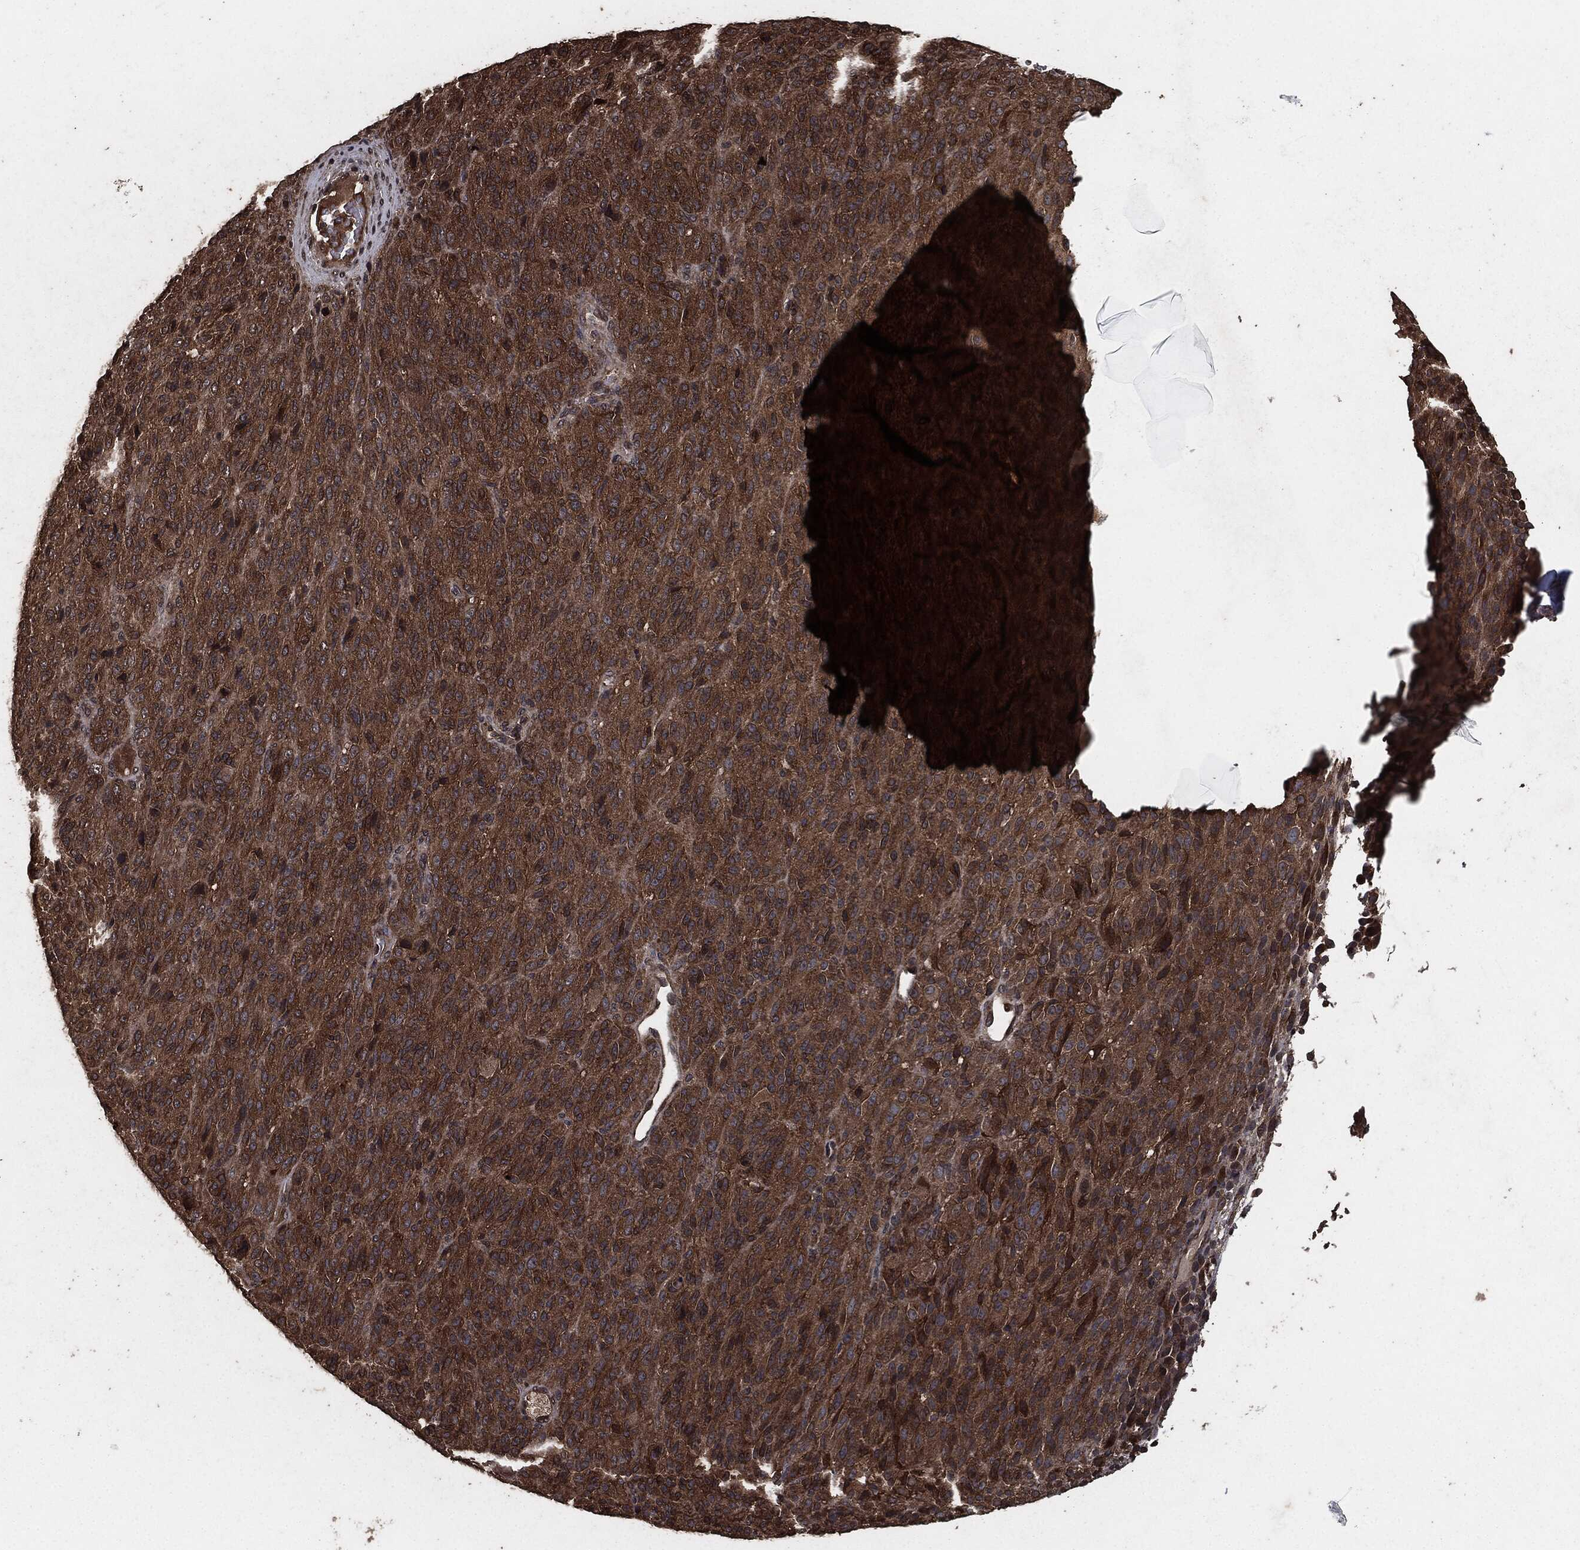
{"staining": {"intensity": "moderate", "quantity": ">75%", "location": "cytoplasmic/membranous"}, "tissue": "melanoma", "cell_type": "Tumor cells", "image_type": "cancer", "snomed": [{"axis": "morphology", "description": "Malignant melanoma, Metastatic site"}, {"axis": "topography", "description": "Brain"}], "caption": "Immunohistochemical staining of human malignant melanoma (metastatic site) displays moderate cytoplasmic/membranous protein expression in approximately >75% of tumor cells.", "gene": "AKT1S1", "patient": {"sex": "female", "age": 56}}